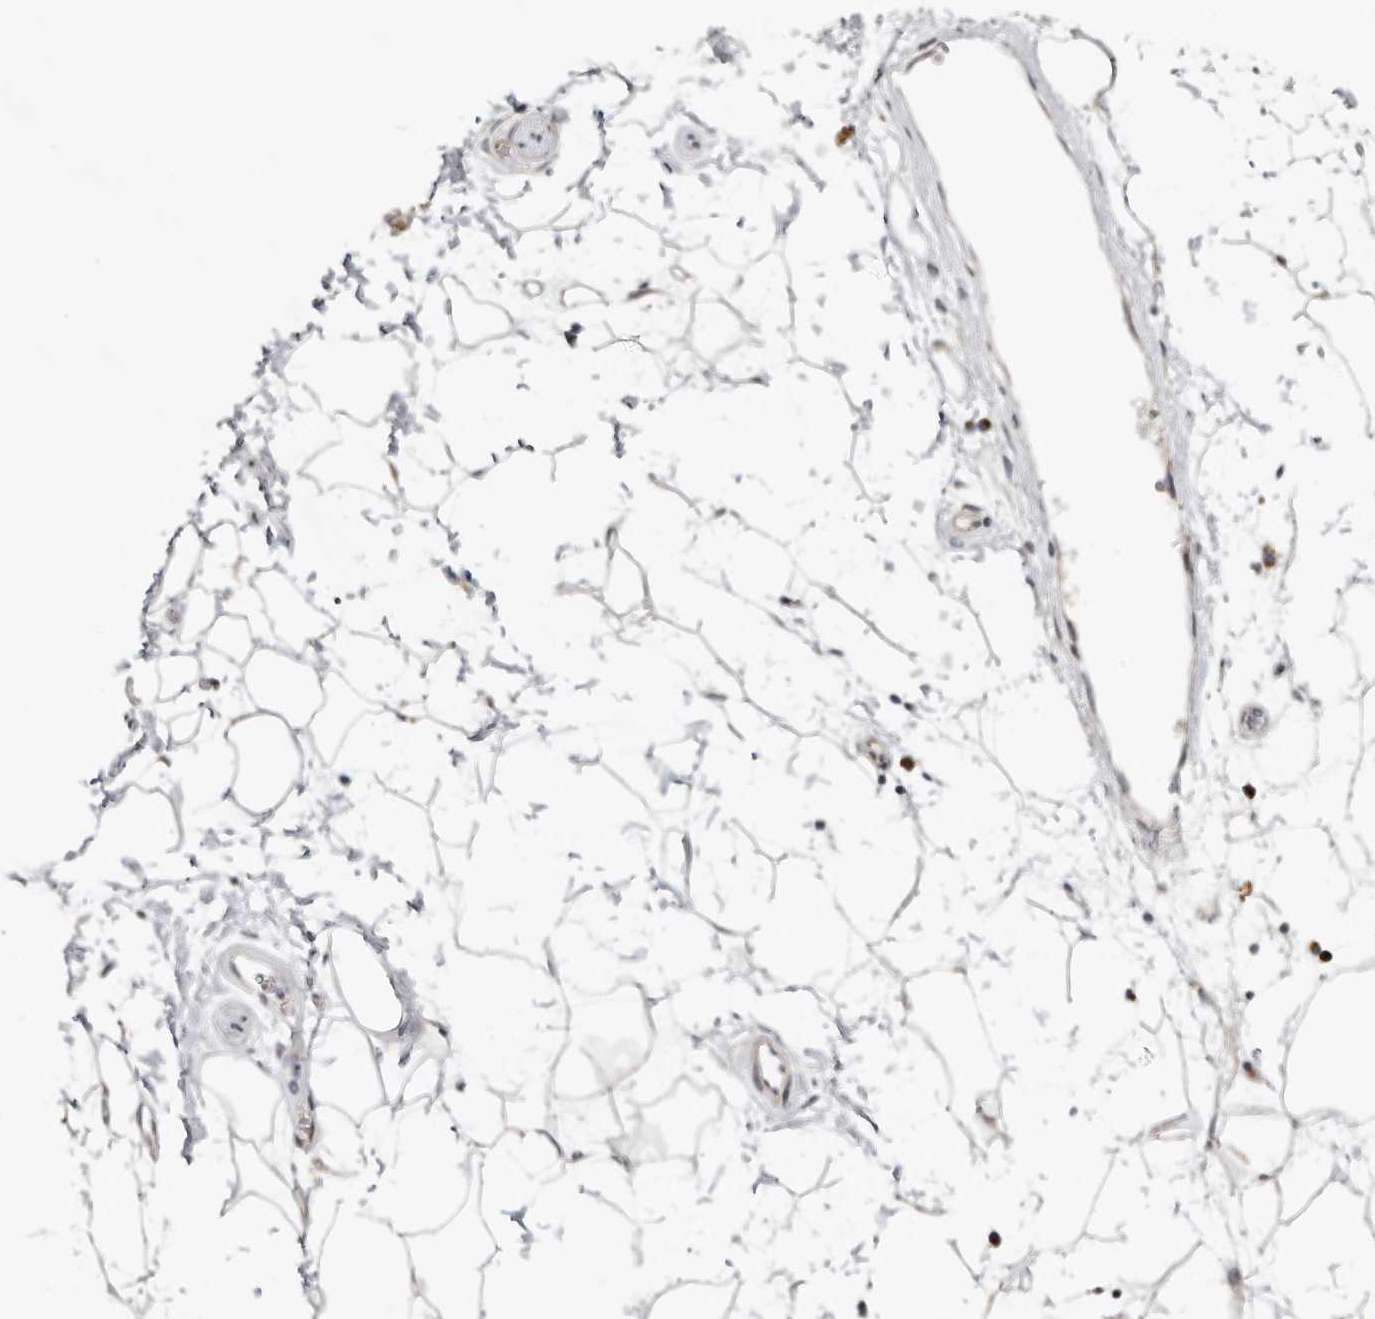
{"staining": {"intensity": "negative", "quantity": "none", "location": "none"}, "tissue": "adipose tissue", "cell_type": "Adipocytes", "image_type": "normal", "snomed": [{"axis": "morphology", "description": "Normal tissue, NOS"}, {"axis": "topography", "description": "Soft tissue"}], "caption": "Immunohistochemistry (IHC) micrograph of unremarkable adipose tissue: adipose tissue stained with DAB exhibits no significant protein positivity in adipocytes. The staining is performed using DAB brown chromogen with nuclei counter-stained in using hematoxylin.", "gene": "KDF1", "patient": {"sex": "male", "age": 72}}